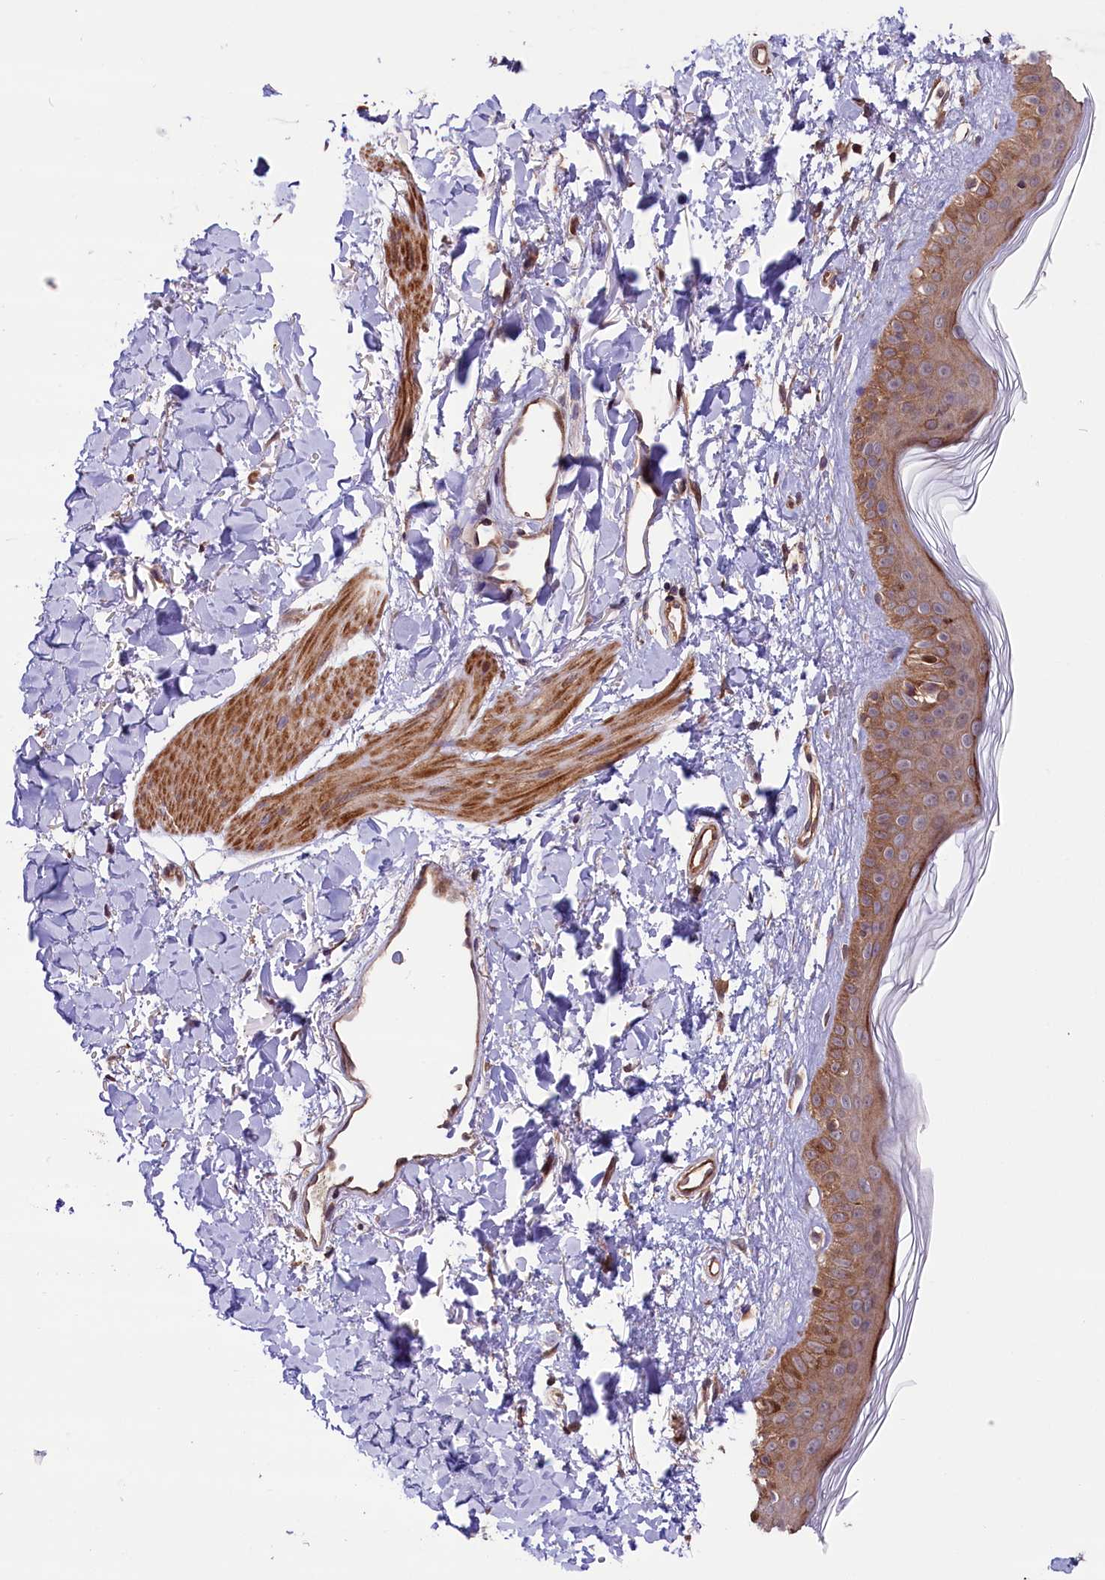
{"staining": {"intensity": "moderate", "quantity": ">75%", "location": "cytoplasmic/membranous"}, "tissue": "skin", "cell_type": "Fibroblasts", "image_type": "normal", "snomed": [{"axis": "morphology", "description": "Normal tissue, NOS"}, {"axis": "topography", "description": "Skin"}], "caption": "Immunohistochemical staining of benign skin displays medium levels of moderate cytoplasmic/membranous positivity in about >75% of fibroblasts.", "gene": "RIC8A", "patient": {"sex": "female", "age": 58}}